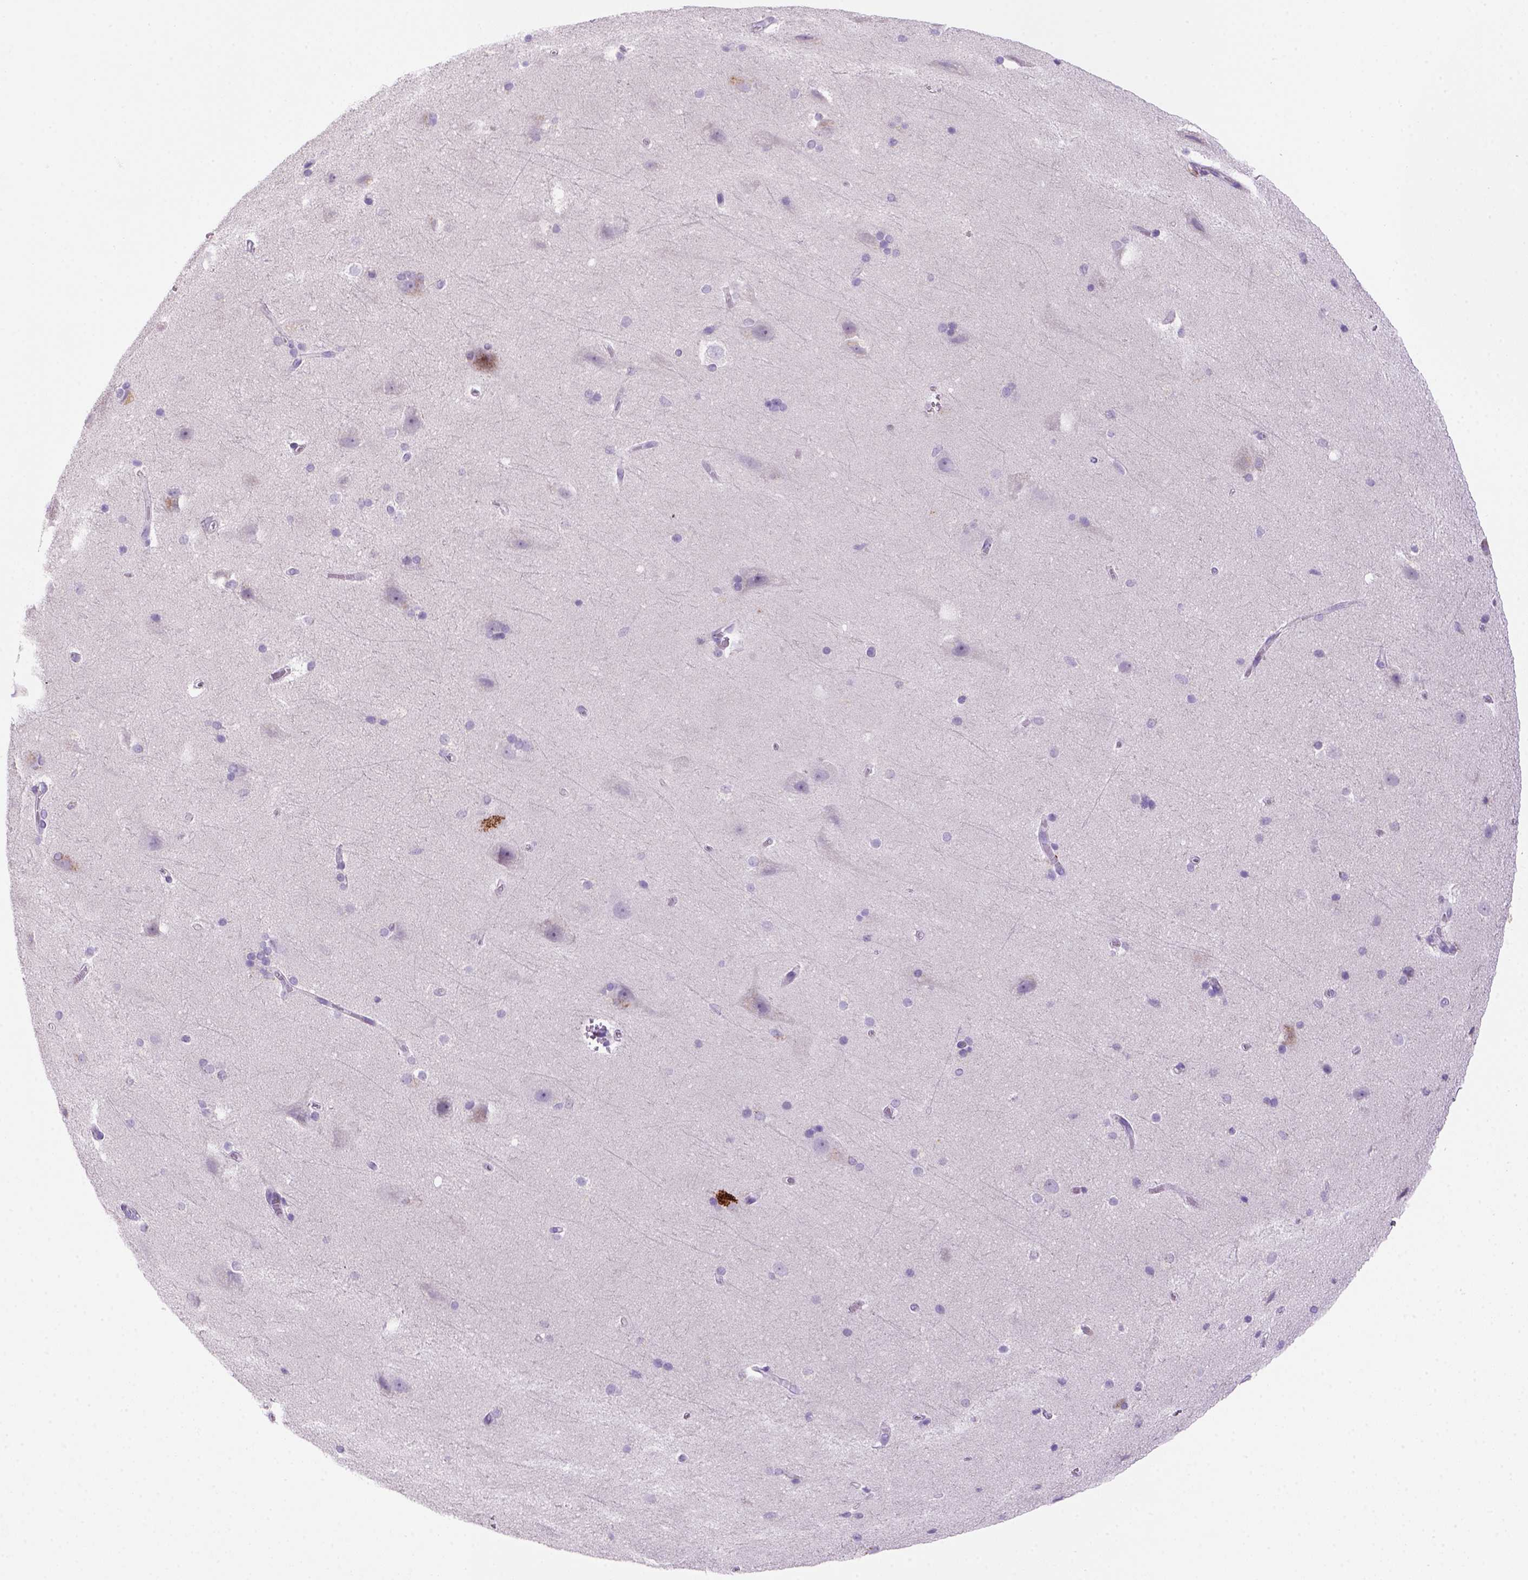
{"staining": {"intensity": "negative", "quantity": "none", "location": "none"}, "tissue": "hippocampus", "cell_type": "Glial cells", "image_type": "normal", "snomed": [{"axis": "morphology", "description": "Normal tissue, NOS"}, {"axis": "topography", "description": "Cerebral cortex"}, {"axis": "topography", "description": "Hippocampus"}], "caption": "The image displays no staining of glial cells in normal hippocampus.", "gene": "CD3E", "patient": {"sex": "female", "age": 19}}